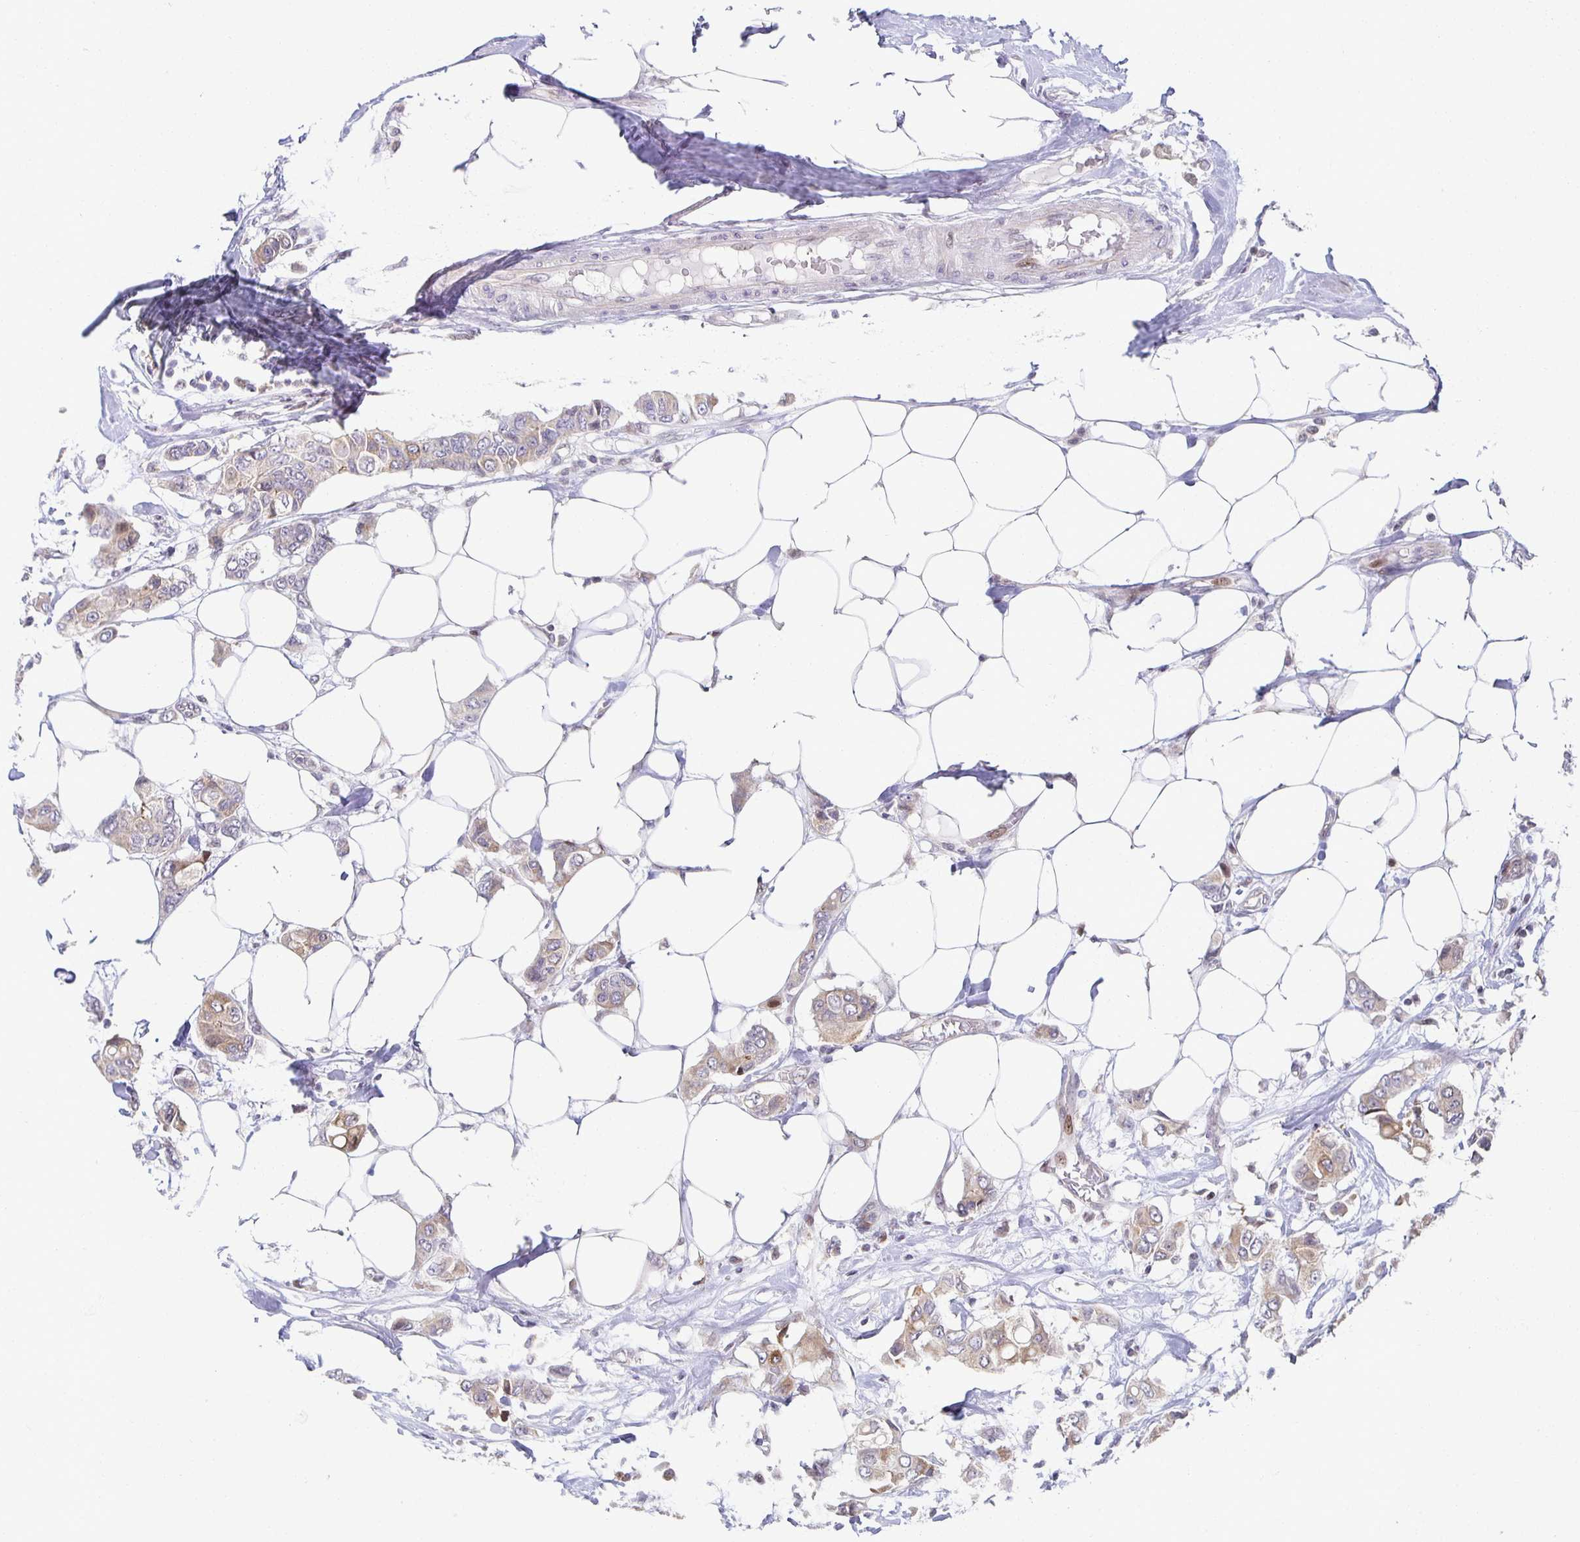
{"staining": {"intensity": "weak", "quantity": "25%-75%", "location": "cytoplasmic/membranous"}, "tissue": "breast cancer", "cell_type": "Tumor cells", "image_type": "cancer", "snomed": [{"axis": "morphology", "description": "Lobular carcinoma"}, {"axis": "topography", "description": "Breast"}], "caption": "An immunohistochemistry (IHC) image of tumor tissue is shown. Protein staining in brown highlights weak cytoplasmic/membranous positivity in breast cancer (lobular carcinoma) within tumor cells.", "gene": "HCFC1R1", "patient": {"sex": "female", "age": 51}}